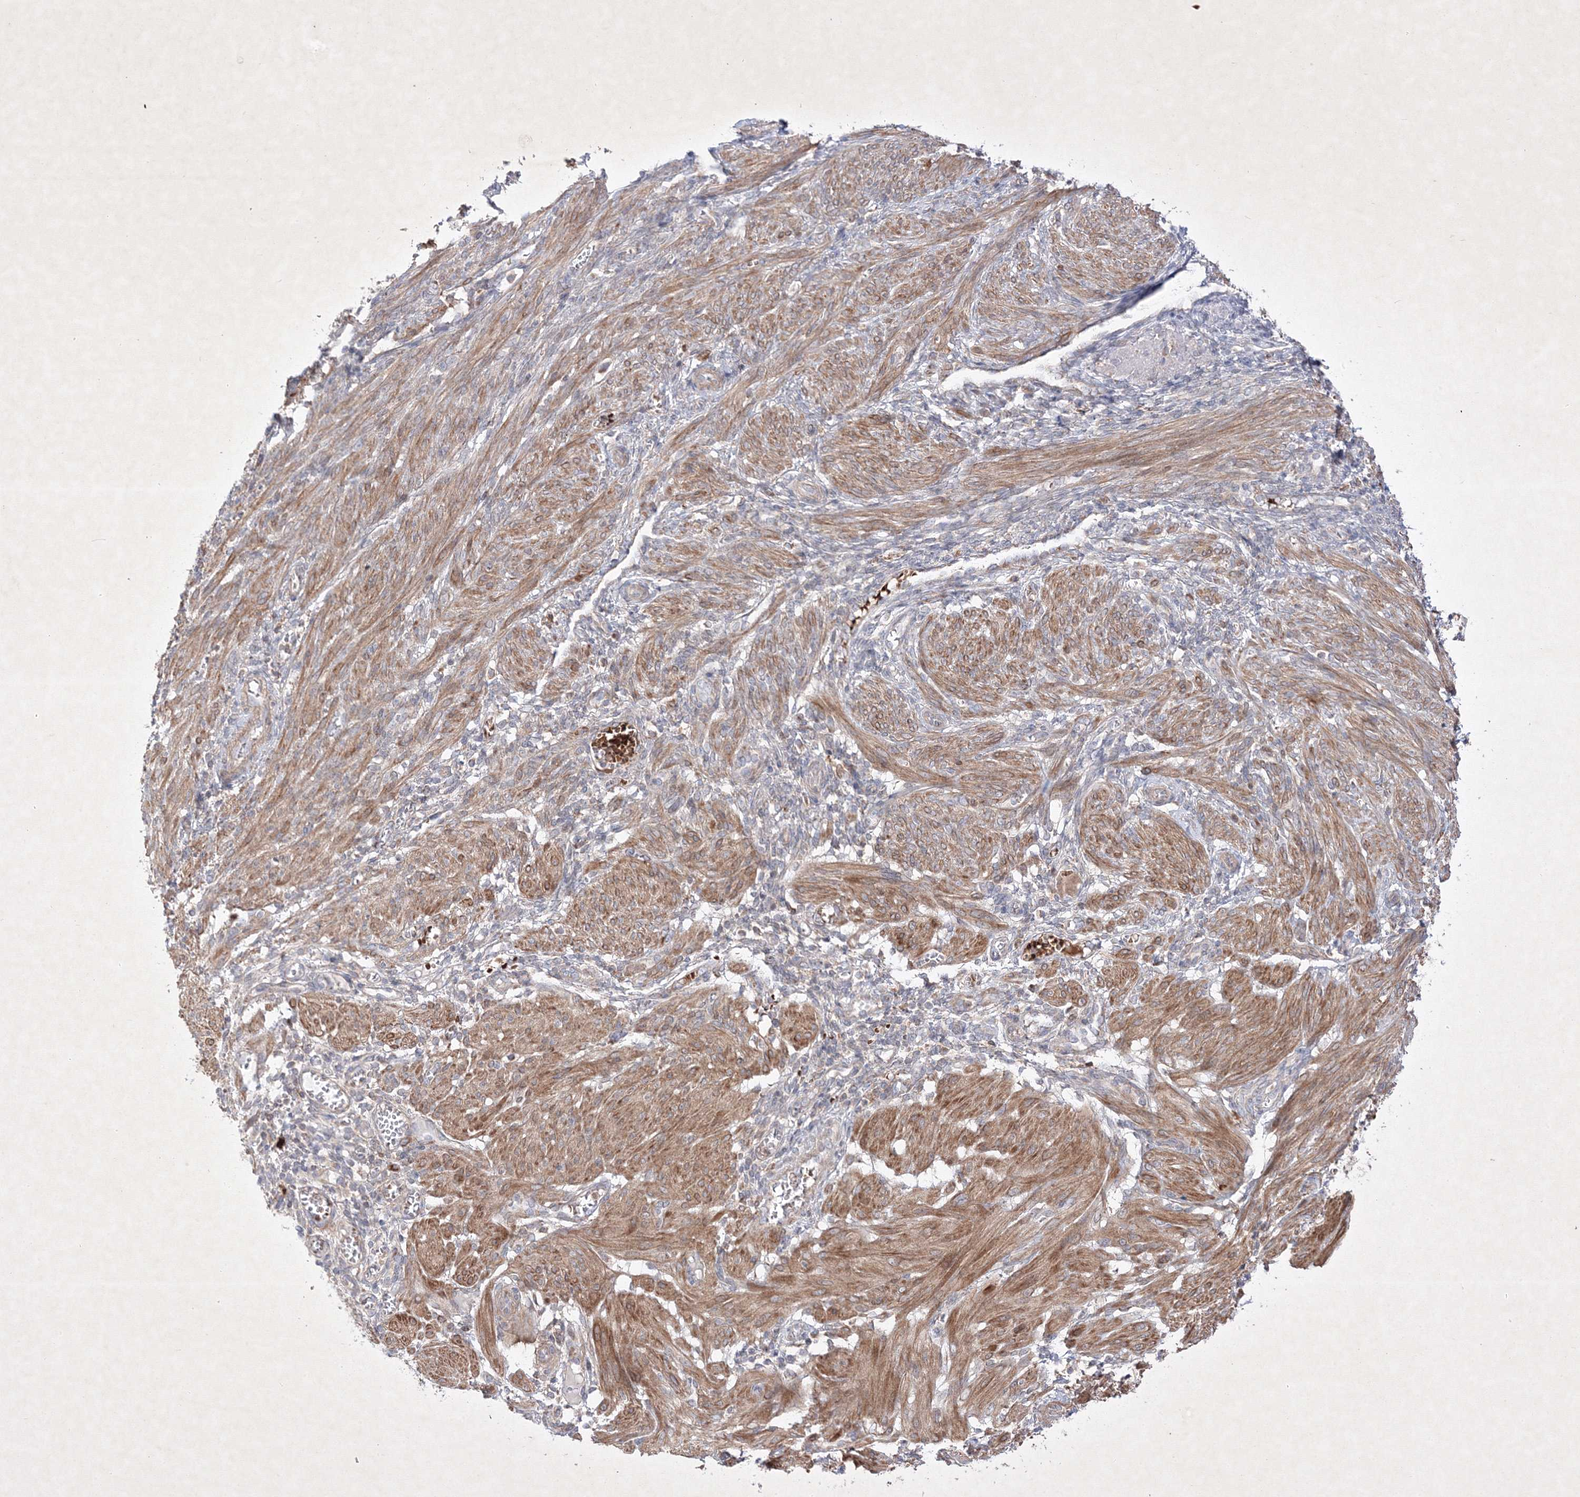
{"staining": {"intensity": "strong", "quantity": ">75%", "location": "cytoplasmic/membranous"}, "tissue": "smooth muscle", "cell_type": "Smooth muscle cells", "image_type": "normal", "snomed": [{"axis": "morphology", "description": "Normal tissue, NOS"}, {"axis": "topography", "description": "Smooth muscle"}], "caption": "Immunohistochemistry (IHC) (DAB) staining of normal smooth muscle reveals strong cytoplasmic/membranous protein staining in about >75% of smooth muscle cells. The staining was performed using DAB to visualize the protein expression in brown, while the nuclei were stained in blue with hematoxylin (Magnification: 20x).", "gene": "OPA1", "patient": {"sex": "female", "age": 39}}